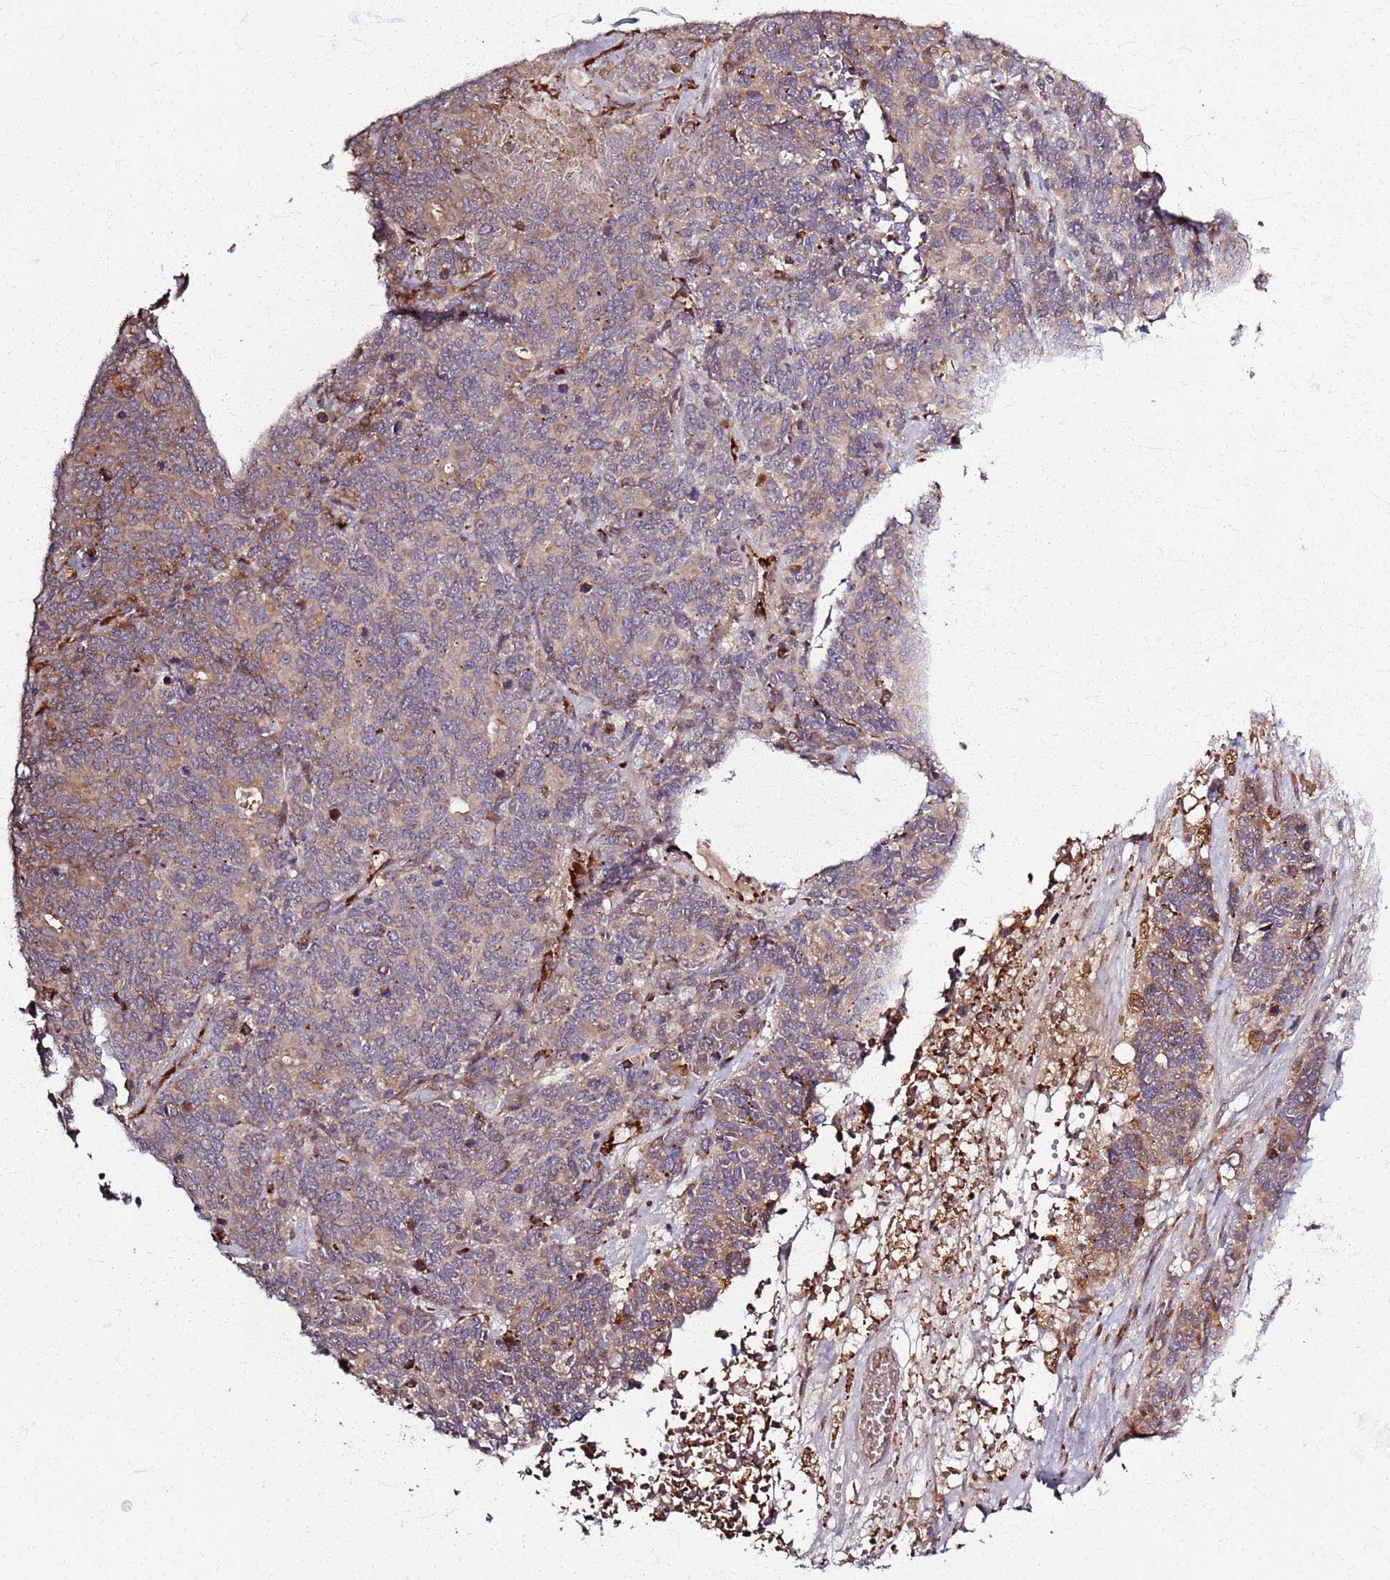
{"staining": {"intensity": "weak", "quantity": ">75%", "location": "cytoplasmic/membranous"}, "tissue": "cervical cancer", "cell_type": "Tumor cells", "image_type": "cancer", "snomed": [{"axis": "morphology", "description": "Squamous cell carcinoma, NOS"}, {"axis": "topography", "description": "Cervix"}], "caption": "There is low levels of weak cytoplasmic/membranous staining in tumor cells of cervical squamous cell carcinoma, as demonstrated by immunohistochemical staining (brown color).", "gene": "KRI1", "patient": {"sex": "female", "age": 60}}